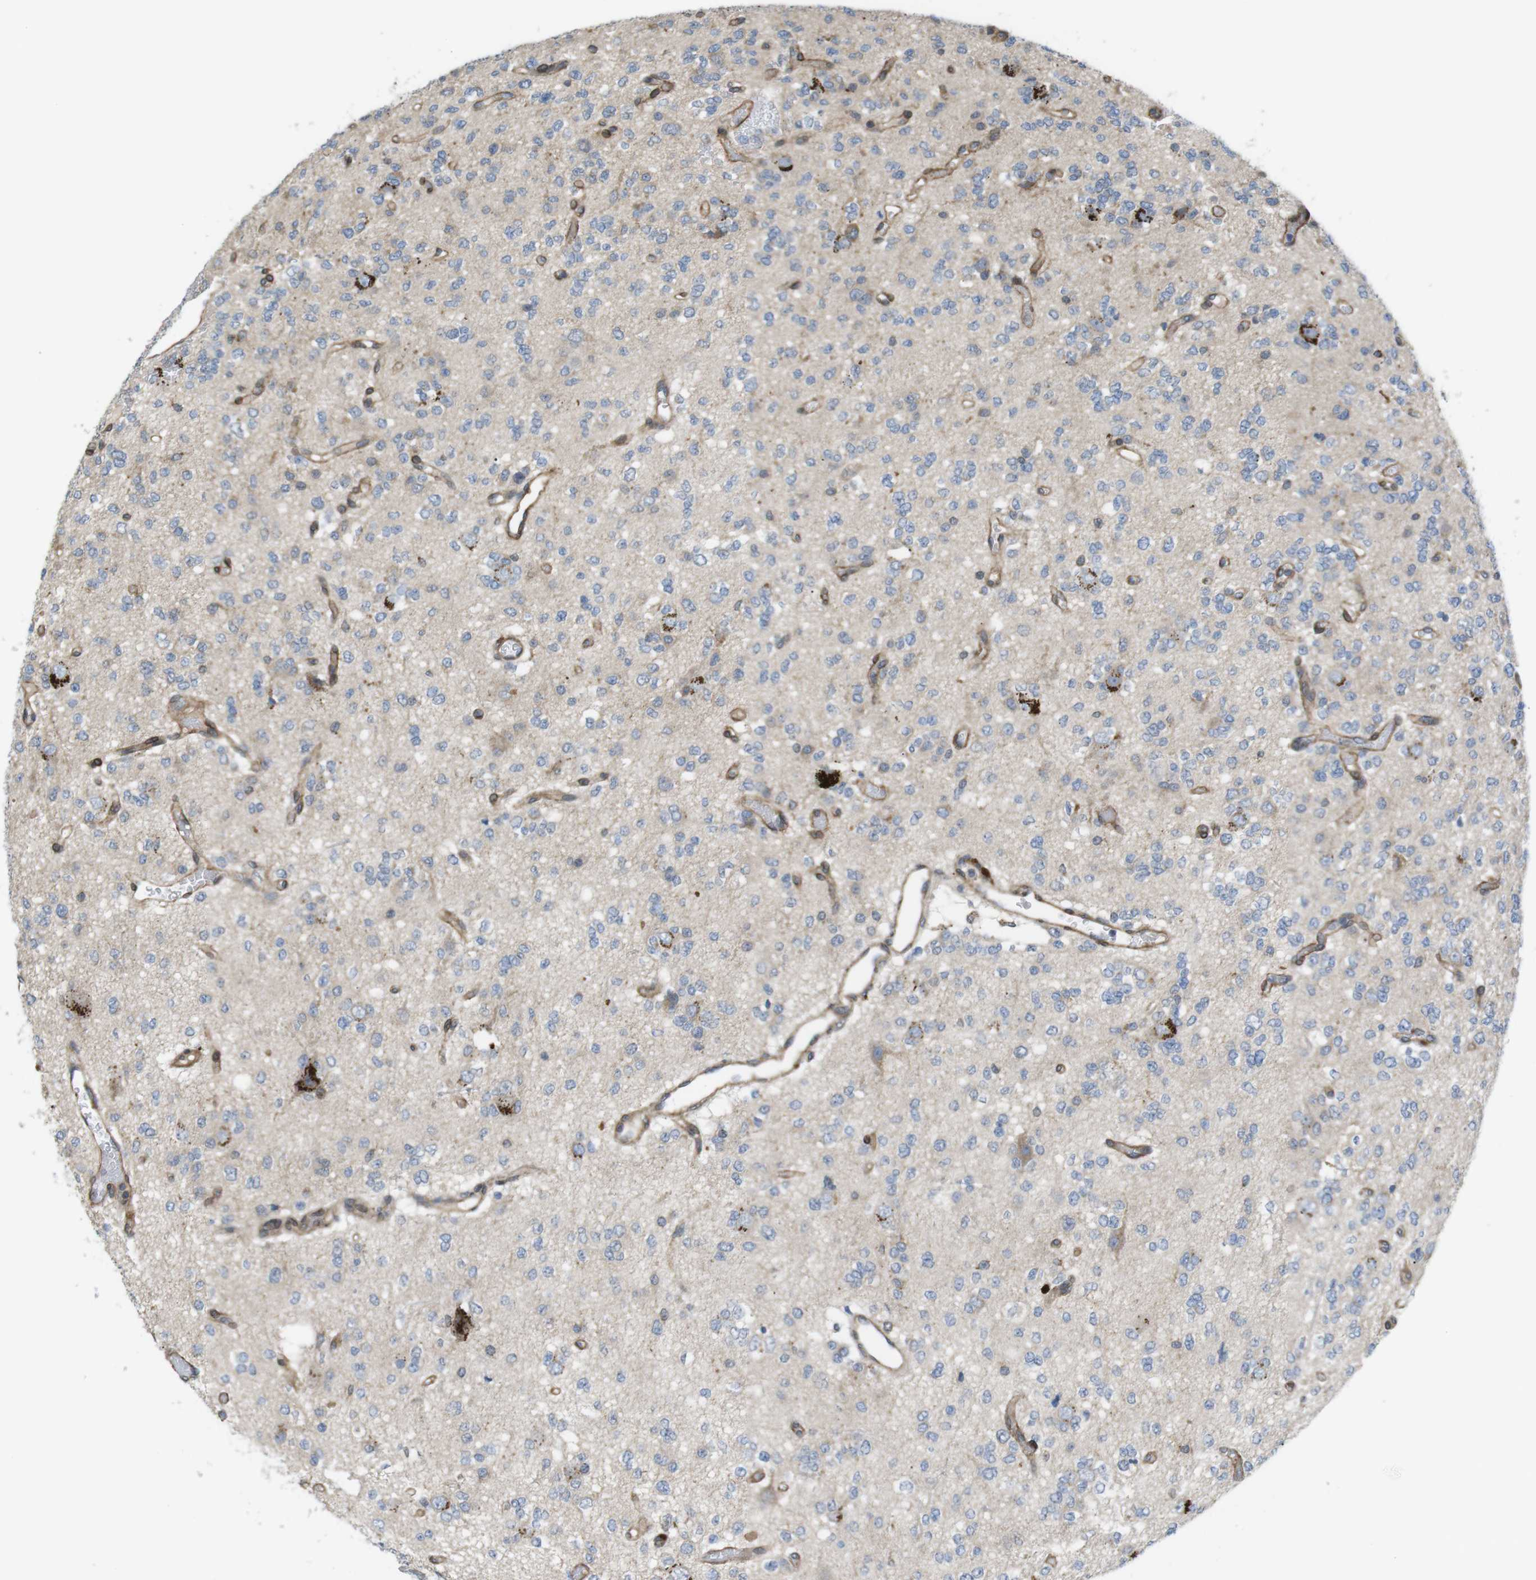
{"staining": {"intensity": "negative", "quantity": "none", "location": "none"}, "tissue": "glioma", "cell_type": "Tumor cells", "image_type": "cancer", "snomed": [{"axis": "morphology", "description": "Glioma, malignant, Low grade"}, {"axis": "topography", "description": "Brain"}], "caption": "Immunohistochemistry (IHC) of human malignant low-grade glioma demonstrates no staining in tumor cells.", "gene": "KANK2", "patient": {"sex": "male", "age": 38}}